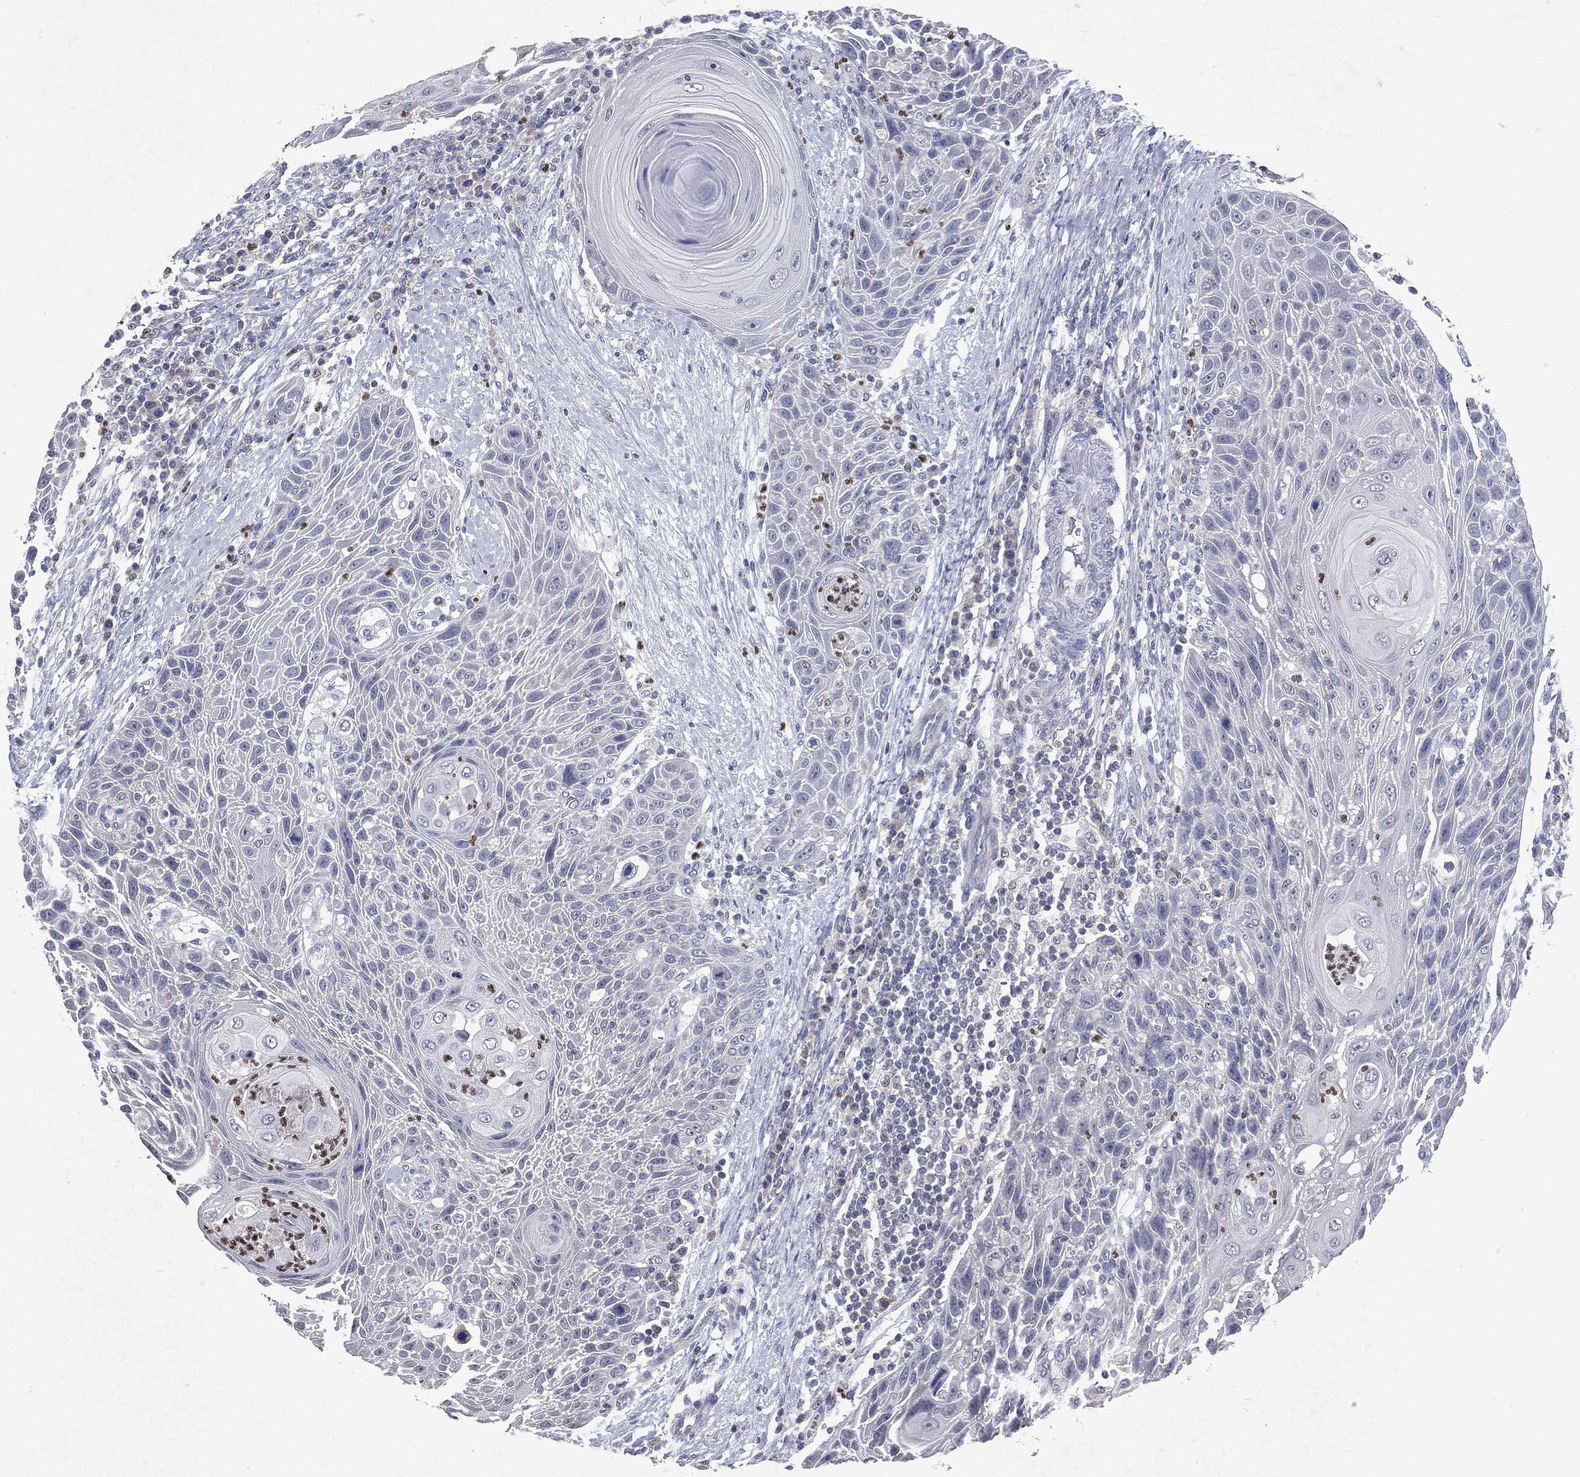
{"staining": {"intensity": "negative", "quantity": "none", "location": "none"}, "tissue": "head and neck cancer", "cell_type": "Tumor cells", "image_type": "cancer", "snomed": [{"axis": "morphology", "description": "Squamous cell carcinoma, NOS"}, {"axis": "topography", "description": "Head-Neck"}], "caption": "Tumor cells are negative for brown protein staining in head and neck squamous cell carcinoma.", "gene": "SLC34A2", "patient": {"sex": "male", "age": 69}}